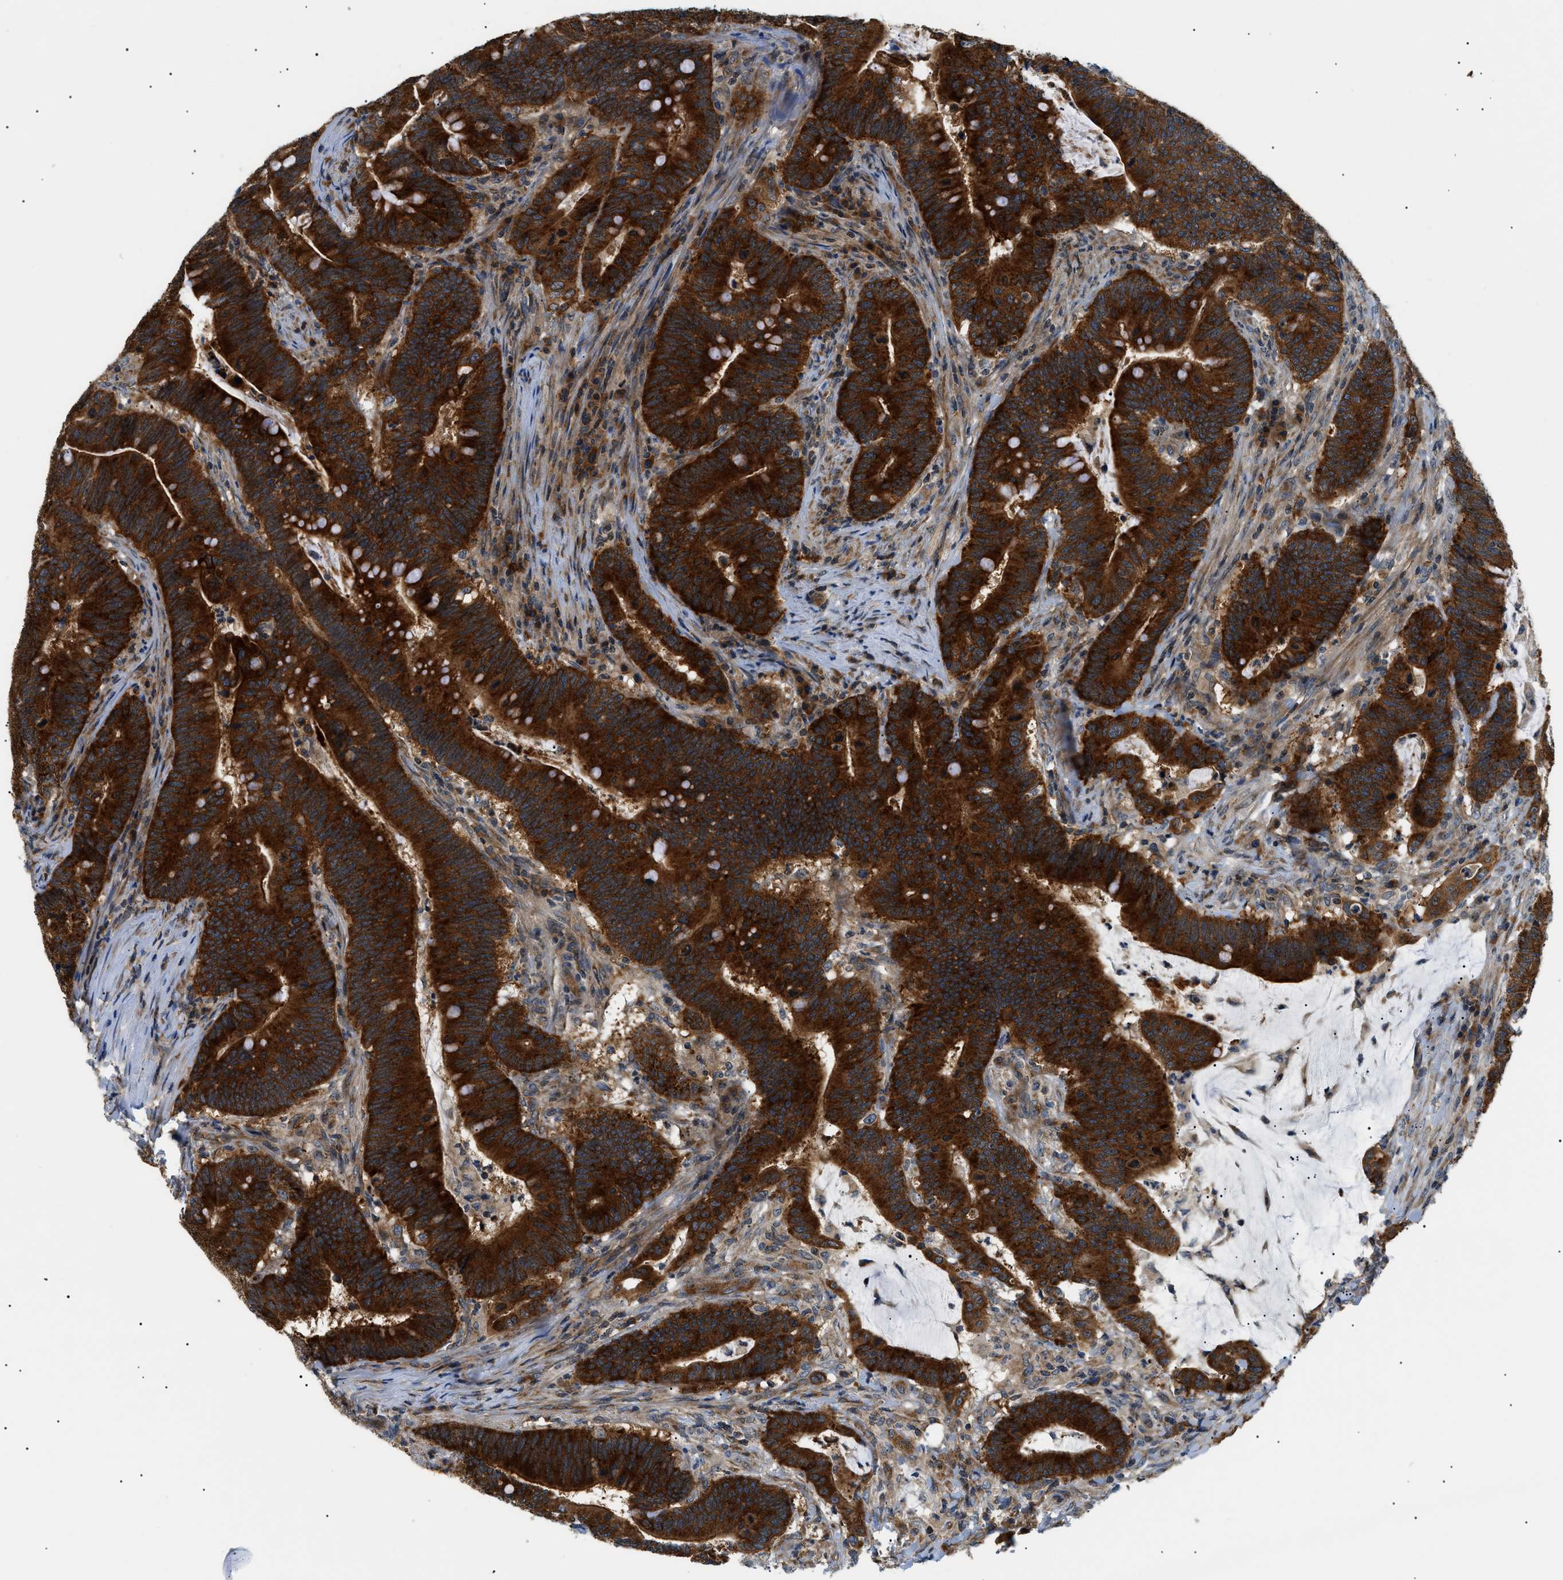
{"staining": {"intensity": "strong", "quantity": ">75%", "location": "cytoplasmic/membranous"}, "tissue": "colorectal cancer", "cell_type": "Tumor cells", "image_type": "cancer", "snomed": [{"axis": "morphology", "description": "Normal tissue, NOS"}, {"axis": "morphology", "description": "Adenocarcinoma, NOS"}, {"axis": "topography", "description": "Colon"}], "caption": "This micrograph reveals IHC staining of colorectal cancer, with high strong cytoplasmic/membranous expression in approximately >75% of tumor cells.", "gene": "SRPK1", "patient": {"sex": "female", "age": 66}}